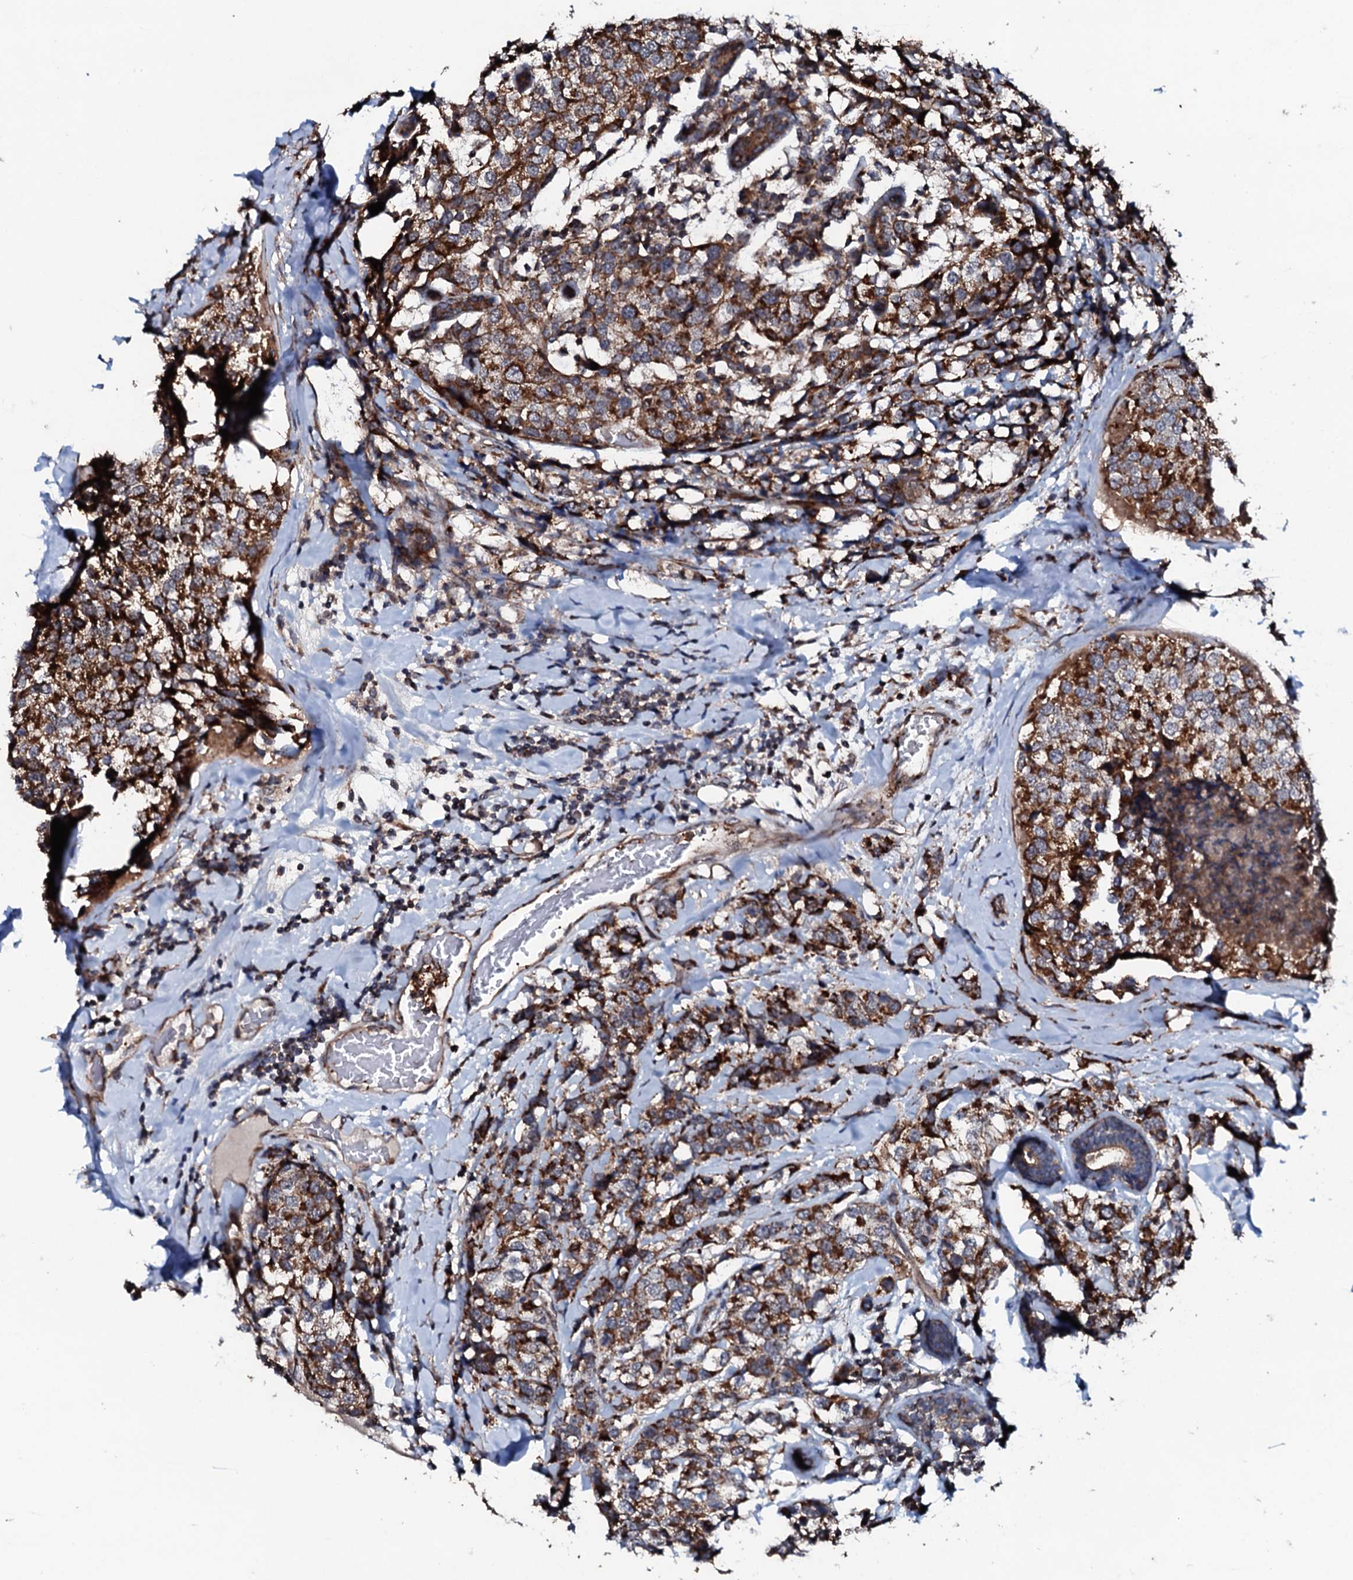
{"staining": {"intensity": "strong", "quantity": ">75%", "location": "cytoplasmic/membranous"}, "tissue": "breast cancer", "cell_type": "Tumor cells", "image_type": "cancer", "snomed": [{"axis": "morphology", "description": "Lobular carcinoma"}, {"axis": "topography", "description": "Breast"}], "caption": "An image of human lobular carcinoma (breast) stained for a protein demonstrates strong cytoplasmic/membranous brown staining in tumor cells.", "gene": "SDHAF2", "patient": {"sex": "female", "age": 59}}